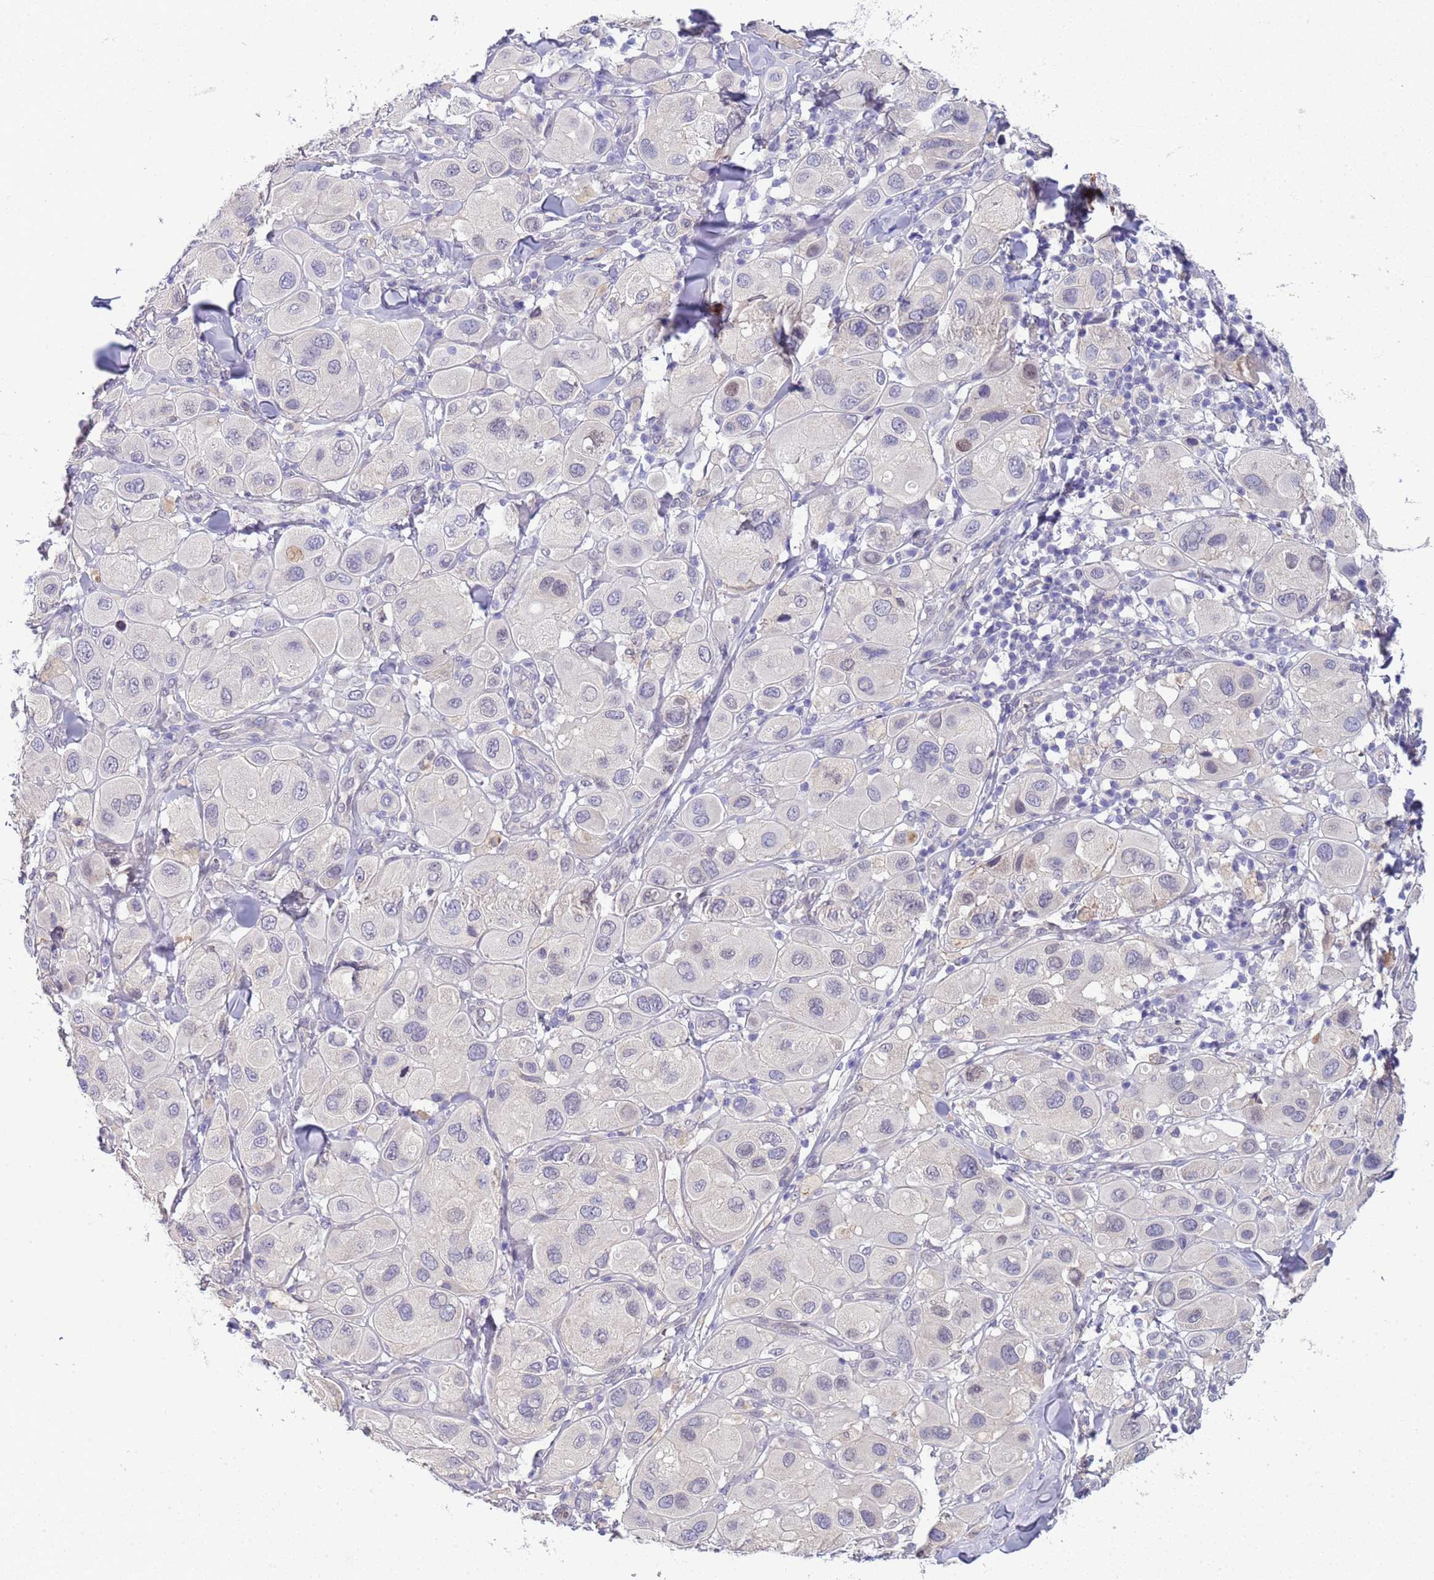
{"staining": {"intensity": "negative", "quantity": "none", "location": "none"}, "tissue": "melanoma", "cell_type": "Tumor cells", "image_type": "cancer", "snomed": [{"axis": "morphology", "description": "Malignant melanoma, Metastatic site"}, {"axis": "topography", "description": "Skin"}], "caption": "The IHC histopathology image has no significant positivity in tumor cells of malignant melanoma (metastatic site) tissue.", "gene": "TRMT10A", "patient": {"sex": "male", "age": 41}}